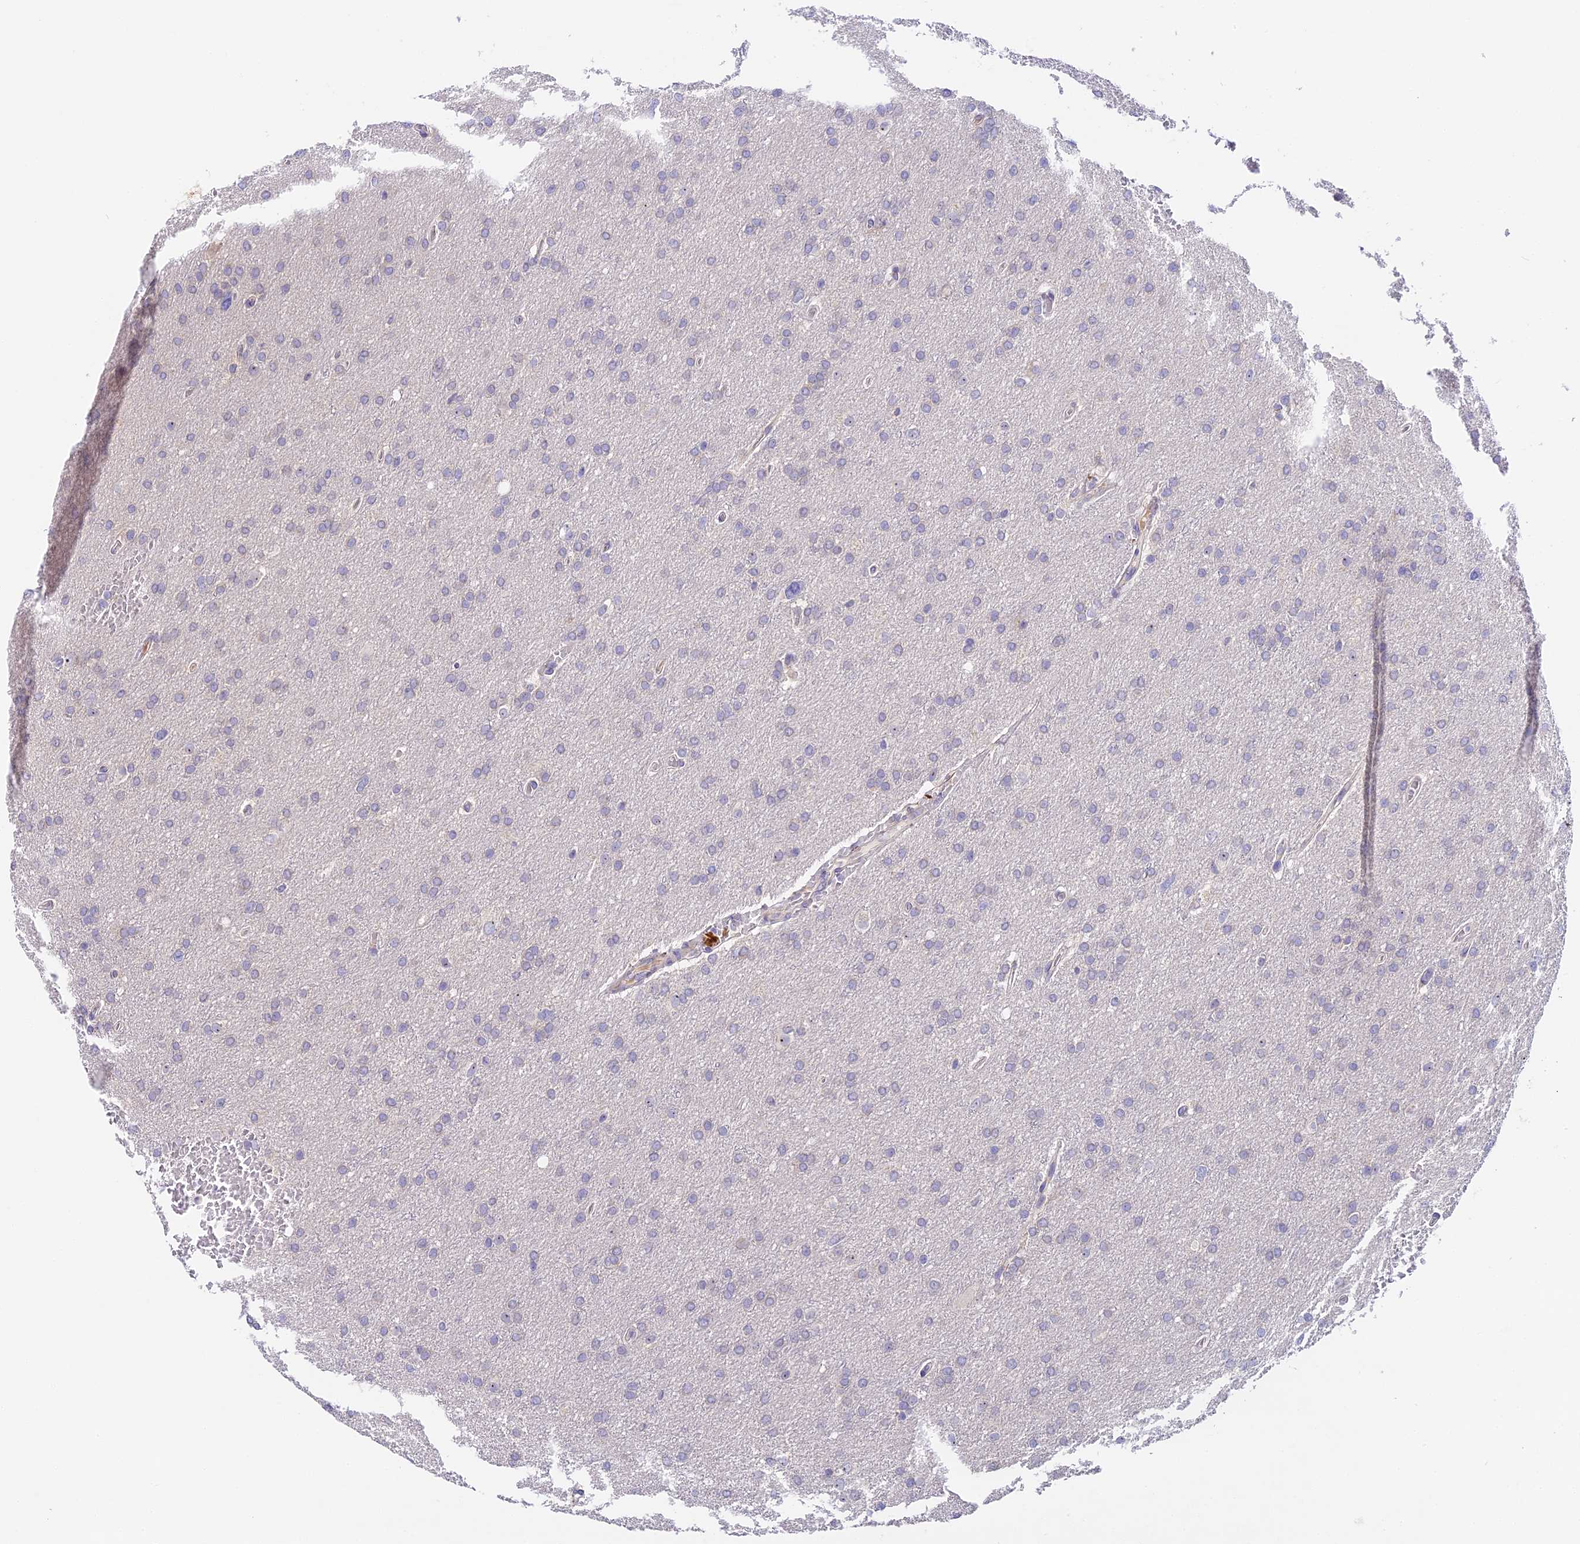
{"staining": {"intensity": "negative", "quantity": "none", "location": "none"}, "tissue": "glioma", "cell_type": "Tumor cells", "image_type": "cancer", "snomed": [{"axis": "morphology", "description": "Glioma, malignant, High grade"}, {"axis": "topography", "description": "Cerebral cortex"}], "caption": "Human malignant high-grade glioma stained for a protein using IHC shows no expression in tumor cells.", "gene": "RAD51", "patient": {"sex": "female", "age": 36}}